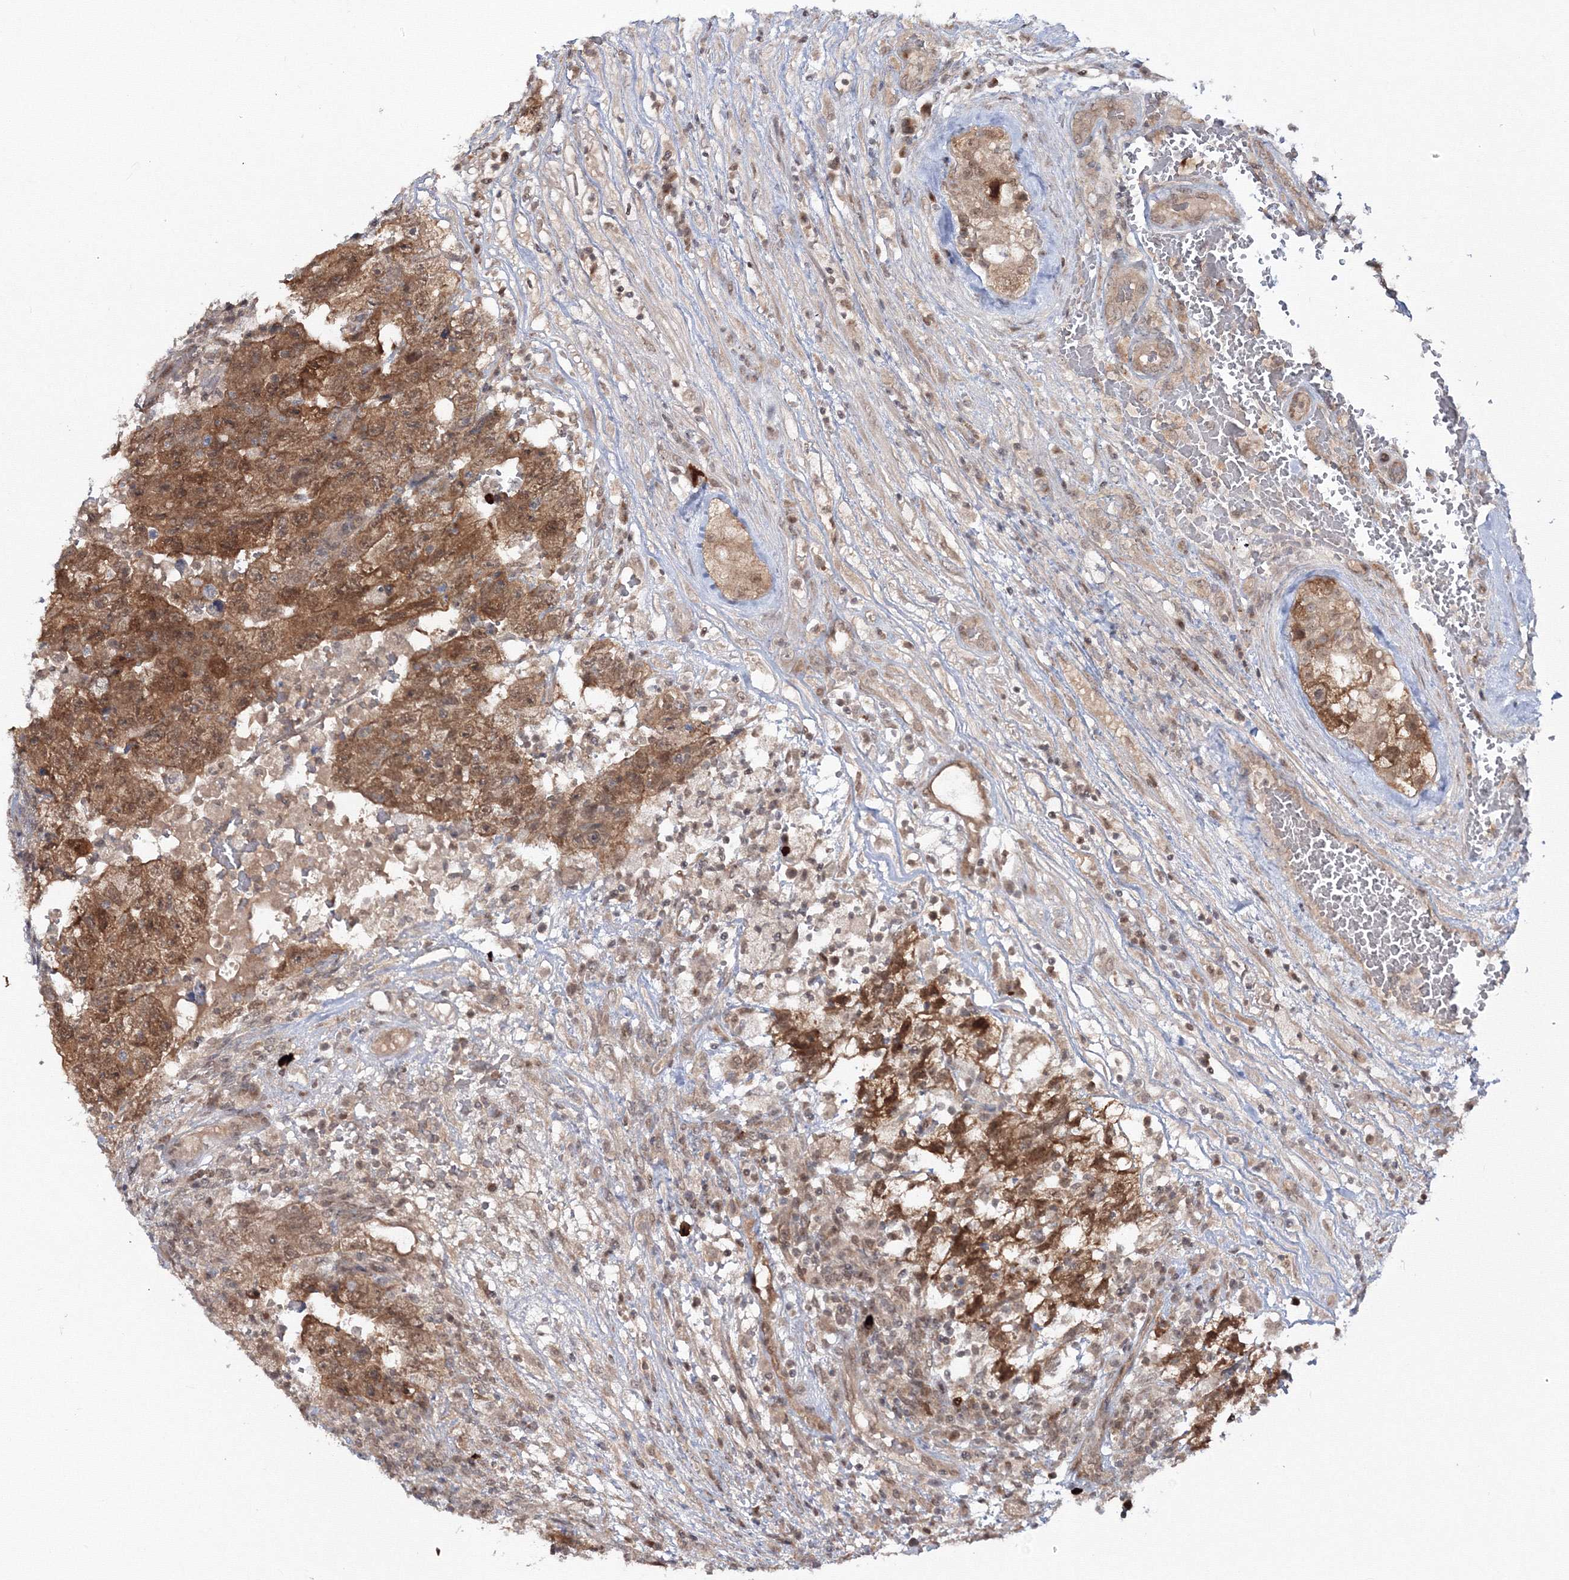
{"staining": {"intensity": "strong", "quantity": ">75%", "location": "cytoplasmic/membranous"}, "tissue": "testis cancer", "cell_type": "Tumor cells", "image_type": "cancer", "snomed": [{"axis": "morphology", "description": "Carcinoma, Embryonal, NOS"}, {"axis": "topography", "description": "Testis"}], "caption": "Protein expression analysis of human testis embryonal carcinoma reveals strong cytoplasmic/membranous staining in approximately >75% of tumor cells. (DAB (3,3'-diaminobenzidine) = brown stain, brightfield microscopy at high magnification).", "gene": "ZFAND6", "patient": {"sex": "male", "age": 36}}